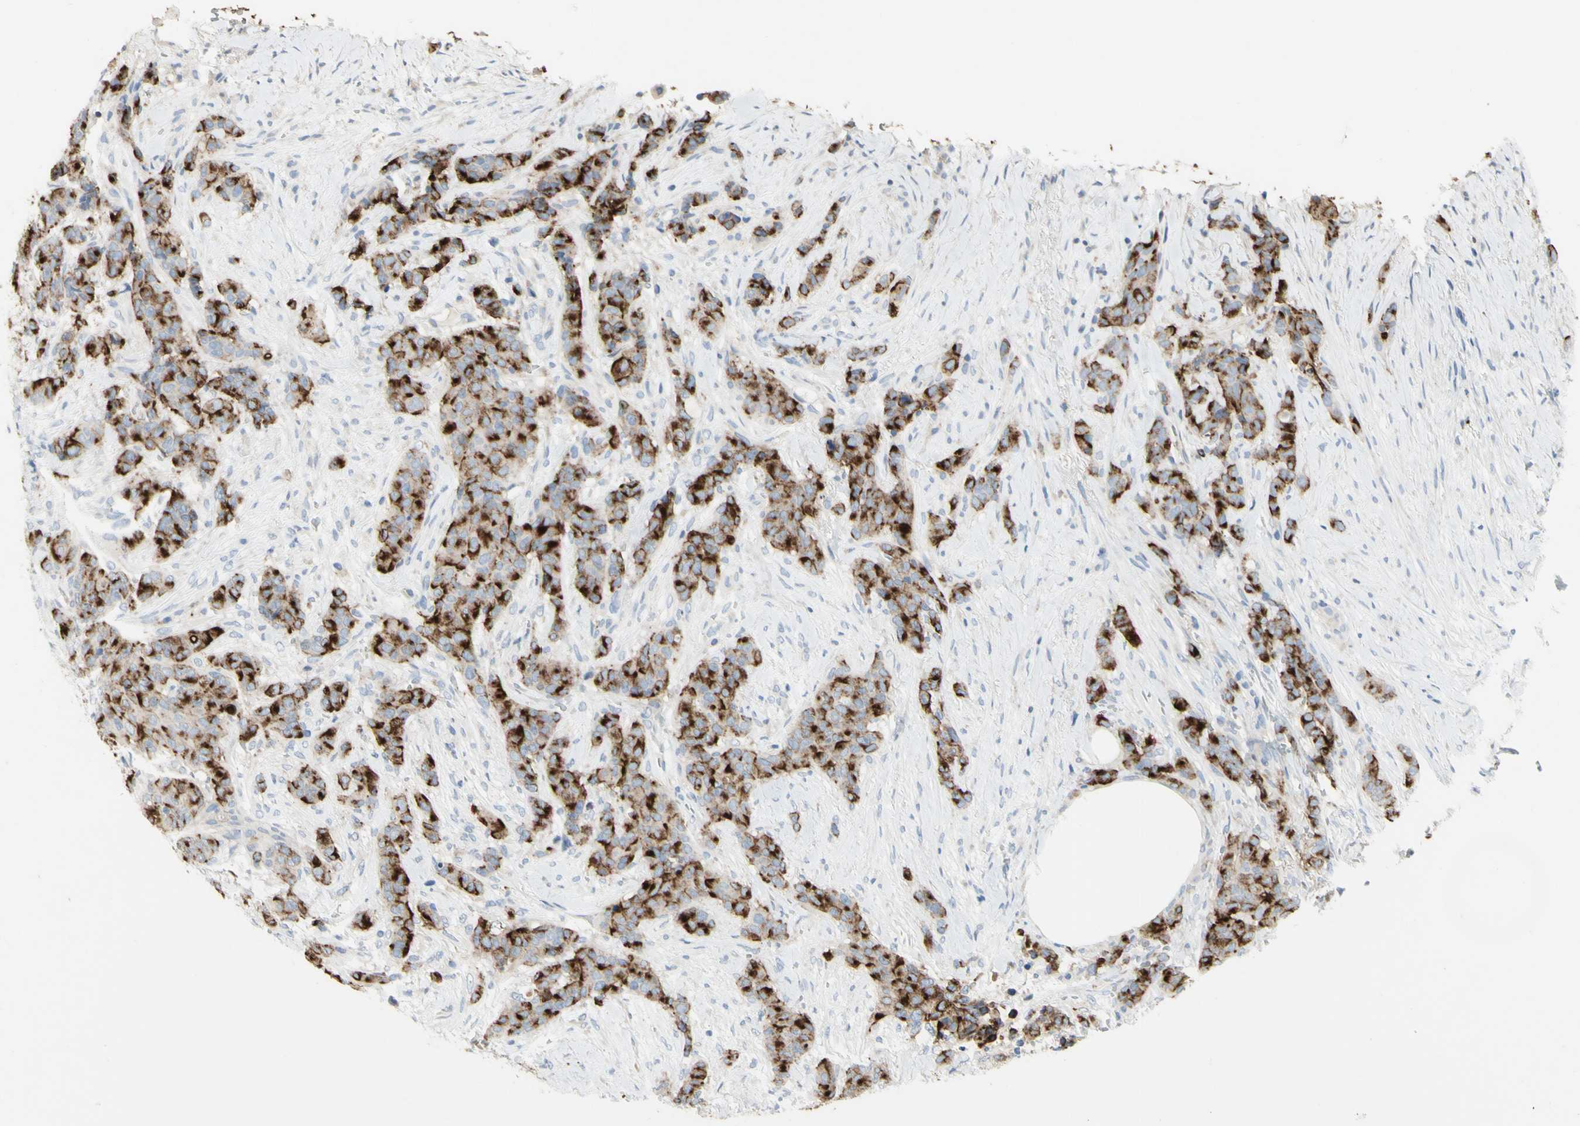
{"staining": {"intensity": "moderate", "quantity": ">75%", "location": "cytoplasmic/membranous"}, "tissue": "breast cancer", "cell_type": "Tumor cells", "image_type": "cancer", "snomed": [{"axis": "morphology", "description": "Duct carcinoma"}, {"axis": "topography", "description": "Breast"}], "caption": "IHC image of neoplastic tissue: human breast cancer (invasive ductal carcinoma) stained using immunohistochemistry (IHC) demonstrates medium levels of moderate protein expression localized specifically in the cytoplasmic/membranous of tumor cells, appearing as a cytoplasmic/membranous brown color.", "gene": "MUC1", "patient": {"sex": "female", "age": 40}}